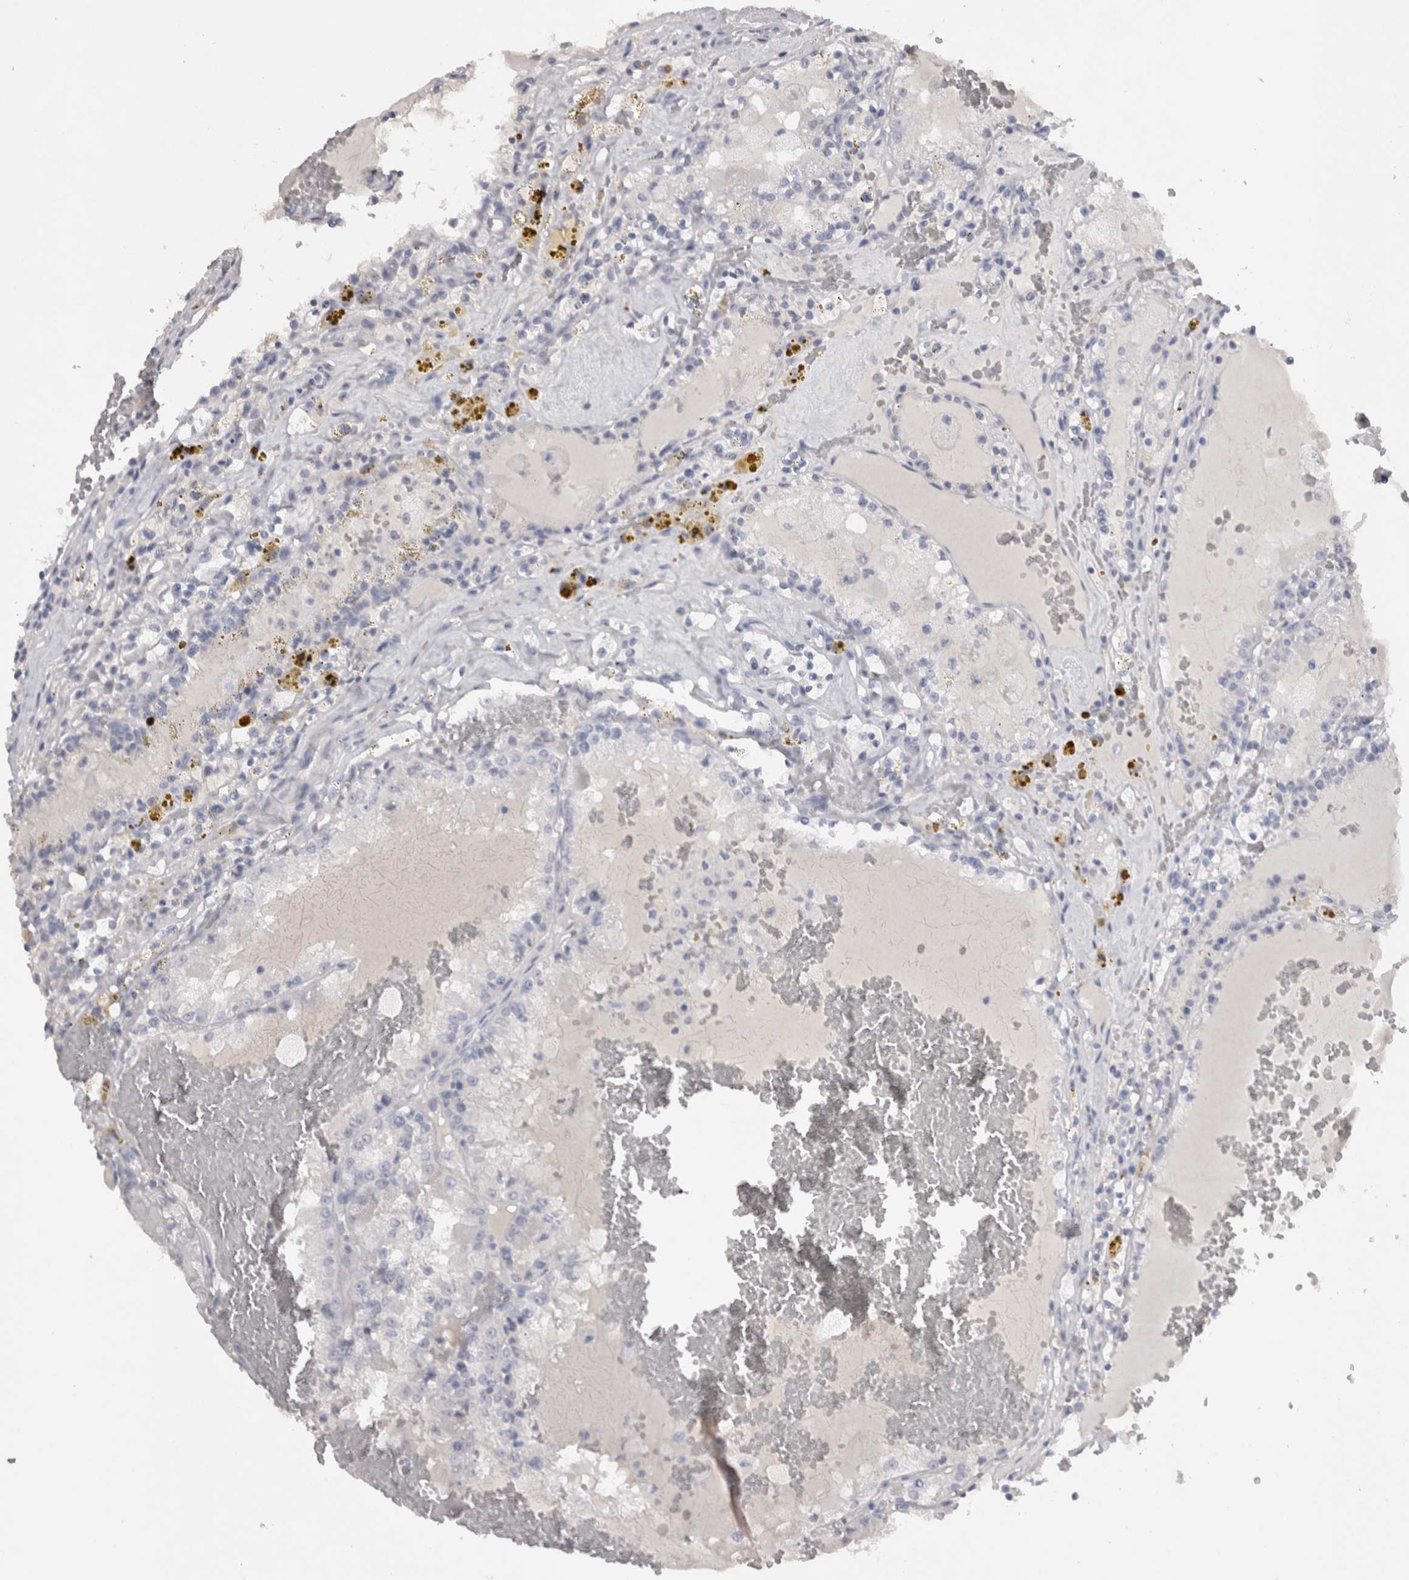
{"staining": {"intensity": "negative", "quantity": "none", "location": "none"}, "tissue": "renal cancer", "cell_type": "Tumor cells", "image_type": "cancer", "snomed": [{"axis": "morphology", "description": "Adenocarcinoma, NOS"}, {"axis": "topography", "description": "Kidney"}], "caption": "The photomicrograph reveals no significant staining in tumor cells of adenocarcinoma (renal).", "gene": "ADAM2", "patient": {"sex": "female", "age": 56}}